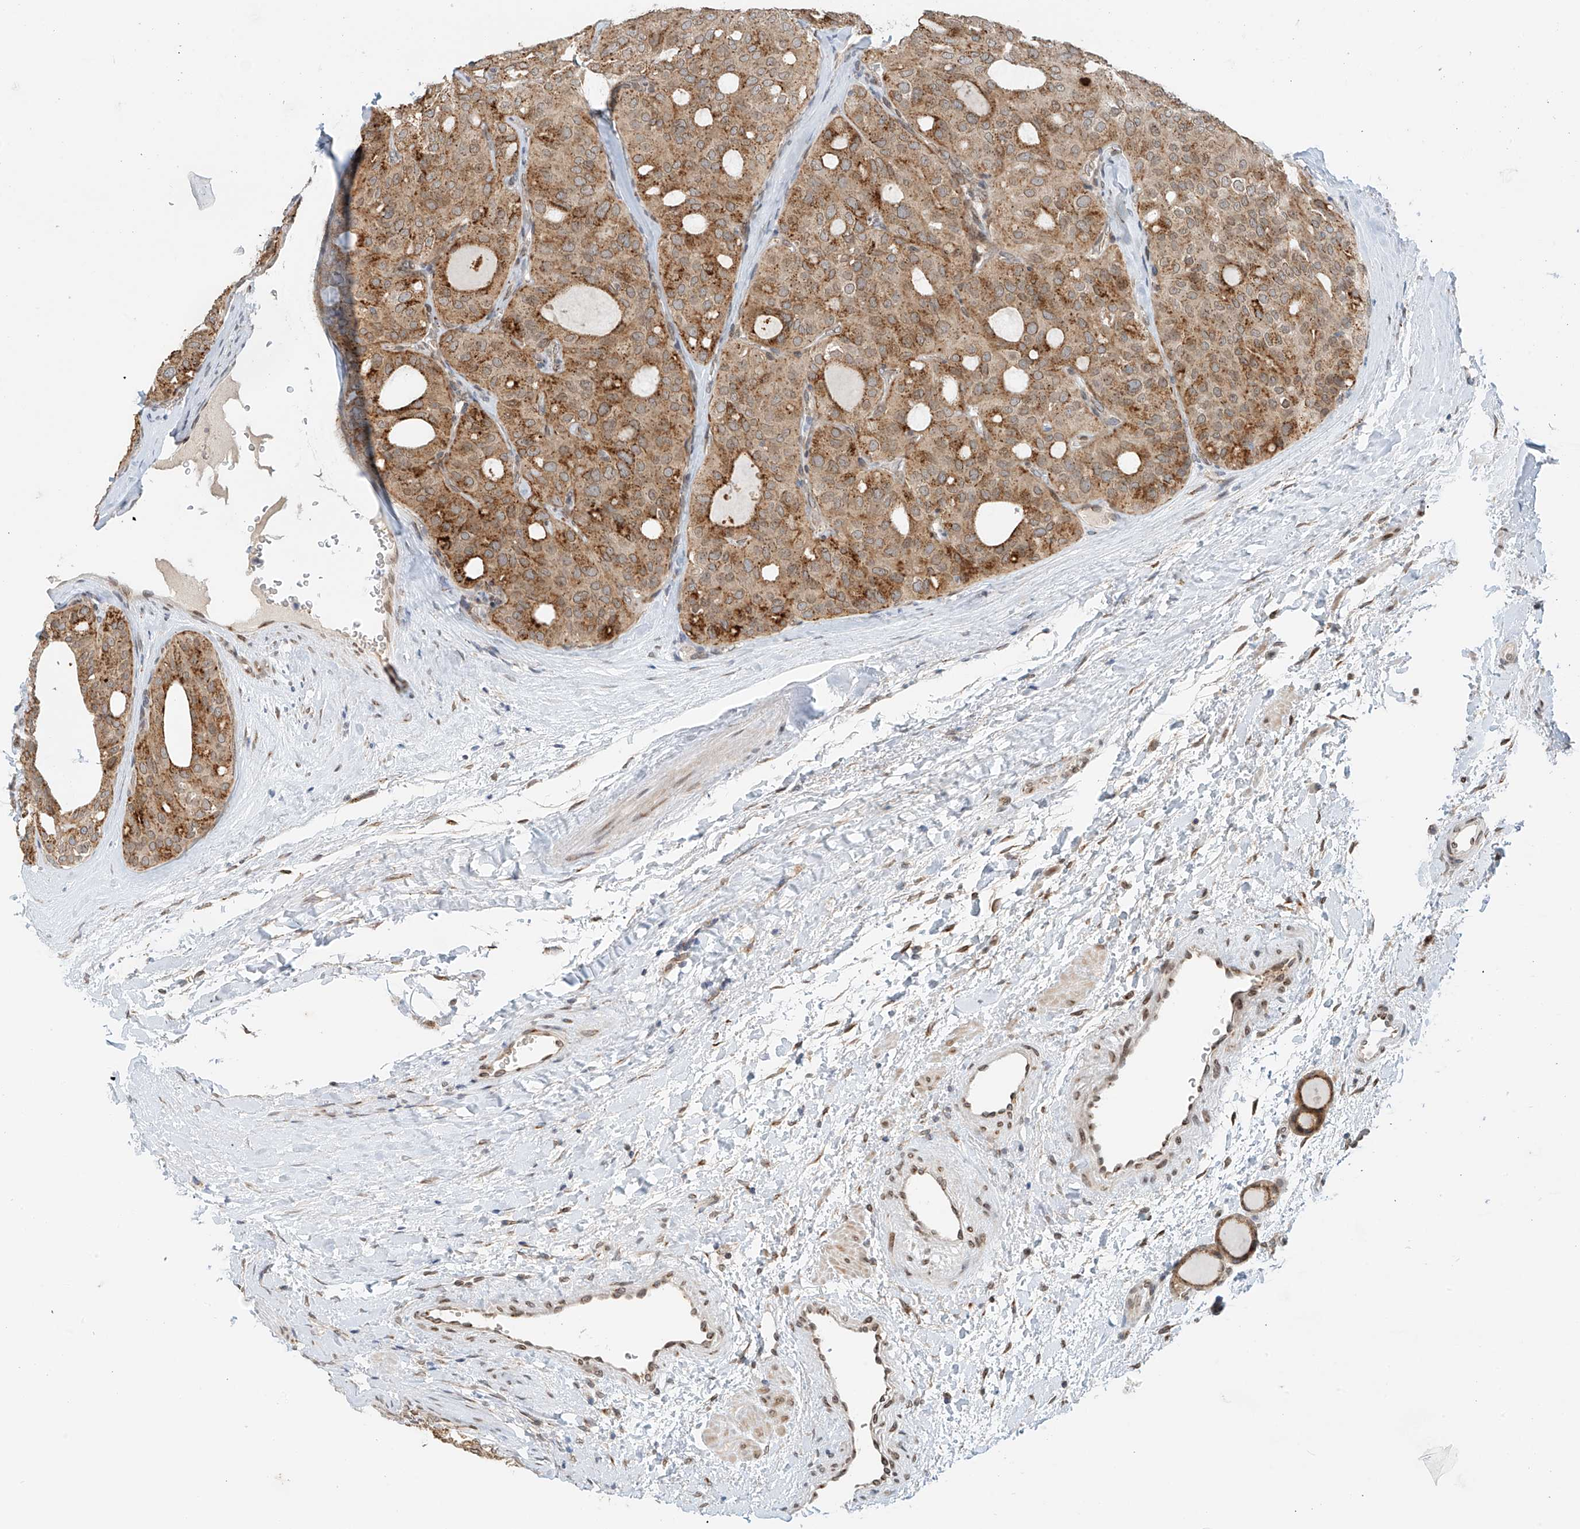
{"staining": {"intensity": "strong", "quantity": "25%-75%", "location": "cytoplasmic/membranous"}, "tissue": "thyroid cancer", "cell_type": "Tumor cells", "image_type": "cancer", "snomed": [{"axis": "morphology", "description": "Follicular adenoma carcinoma, NOS"}, {"axis": "topography", "description": "Thyroid gland"}], "caption": "A histopathology image of thyroid cancer (follicular adenoma carcinoma) stained for a protein demonstrates strong cytoplasmic/membranous brown staining in tumor cells. The staining is performed using DAB (3,3'-diaminobenzidine) brown chromogen to label protein expression. The nuclei are counter-stained blue using hematoxylin.", "gene": "STARD9", "patient": {"sex": "male", "age": 75}}